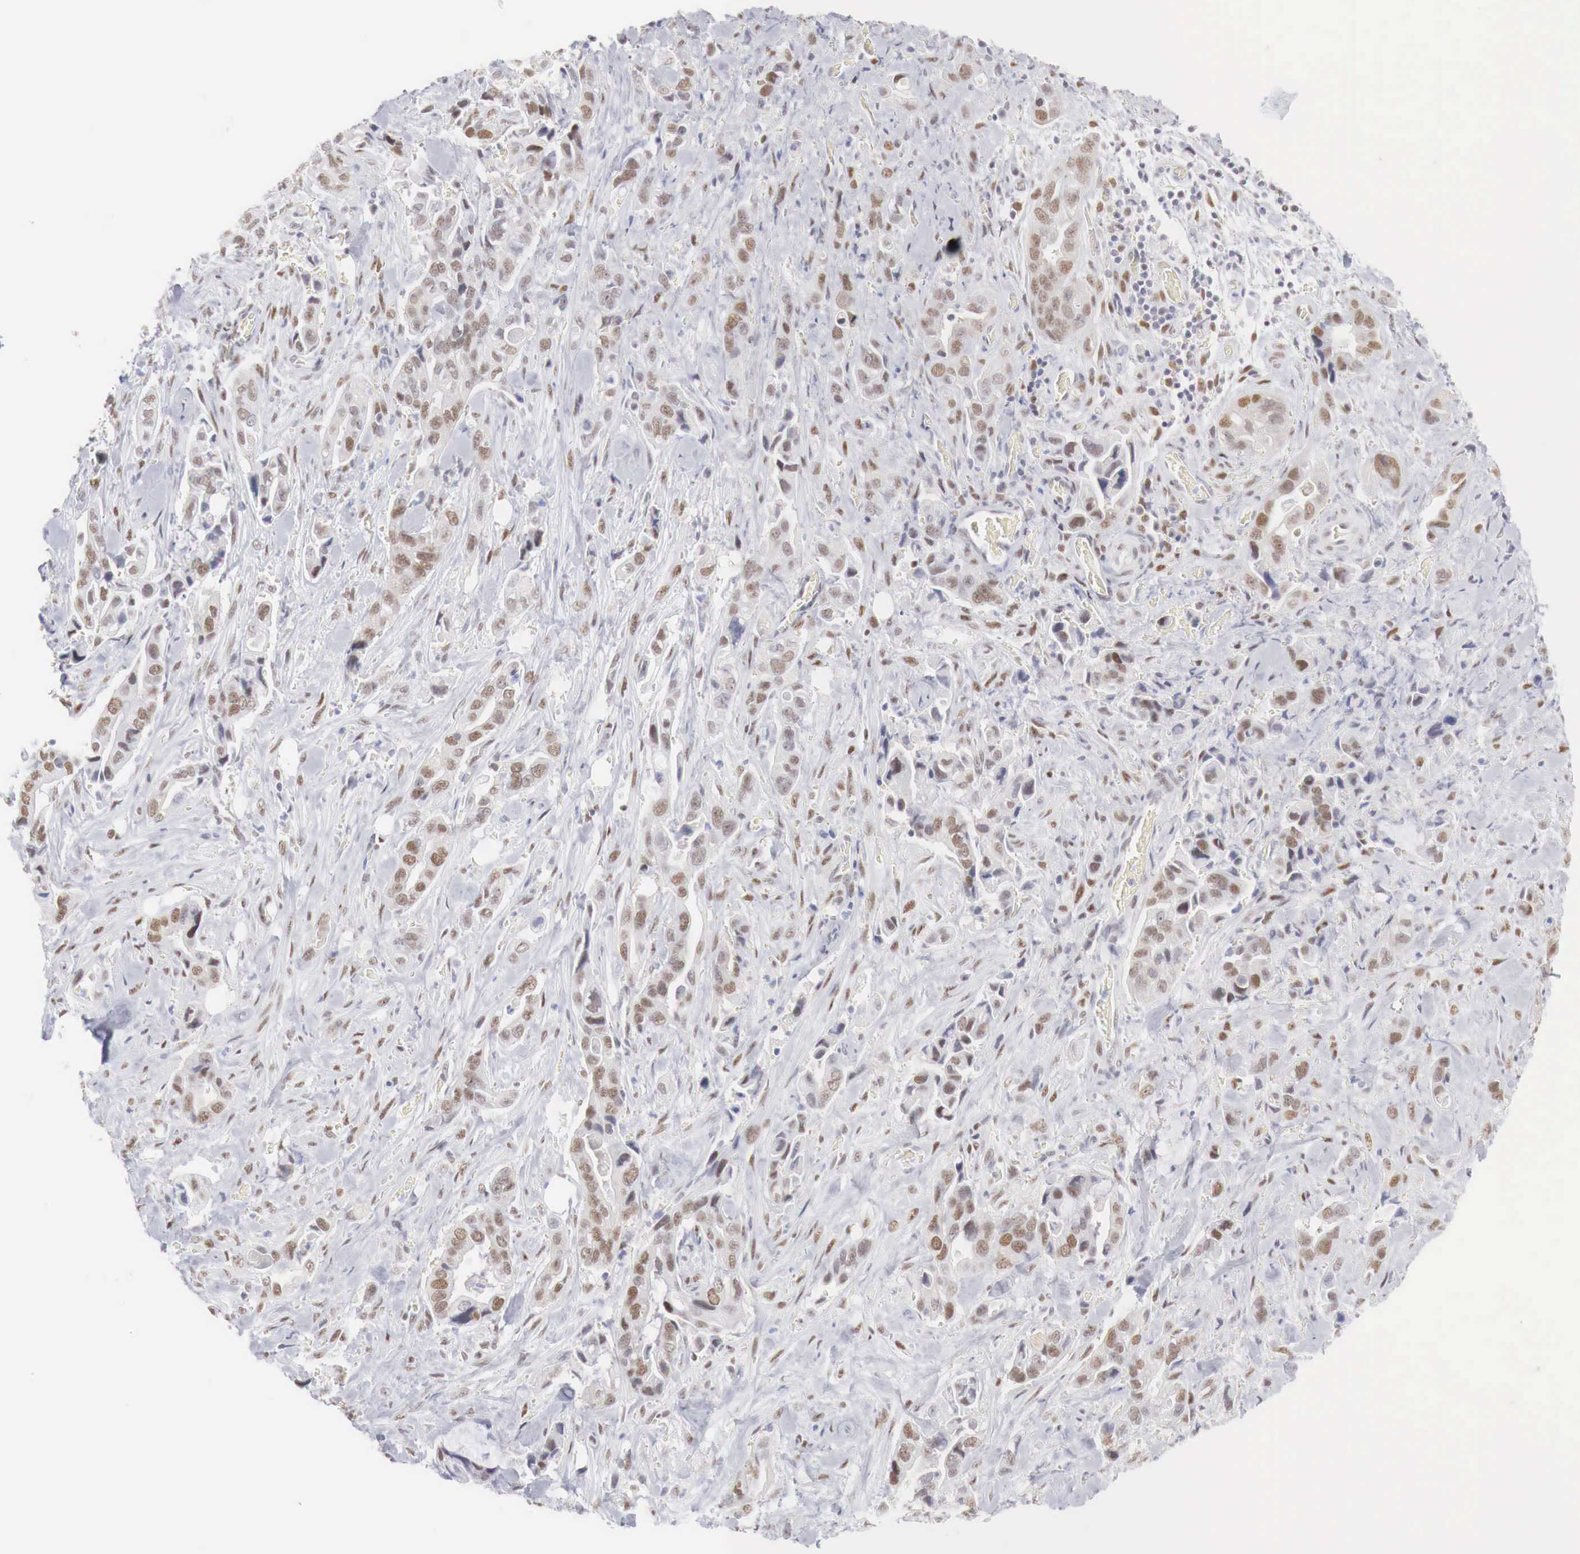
{"staining": {"intensity": "moderate", "quantity": ">75%", "location": "nuclear"}, "tissue": "pancreatic cancer", "cell_type": "Tumor cells", "image_type": "cancer", "snomed": [{"axis": "morphology", "description": "Adenocarcinoma, NOS"}, {"axis": "topography", "description": "Pancreas"}], "caption": "DAB (3,3'-diaminobenzidine) immunohistochemical staining of adenocarcinoma (pancreatic) displays moderate nuclear protein expression in about >75% of tumor cells.", "gene": "FOXP2", "patient": {"sex": "male", "age": 69}}